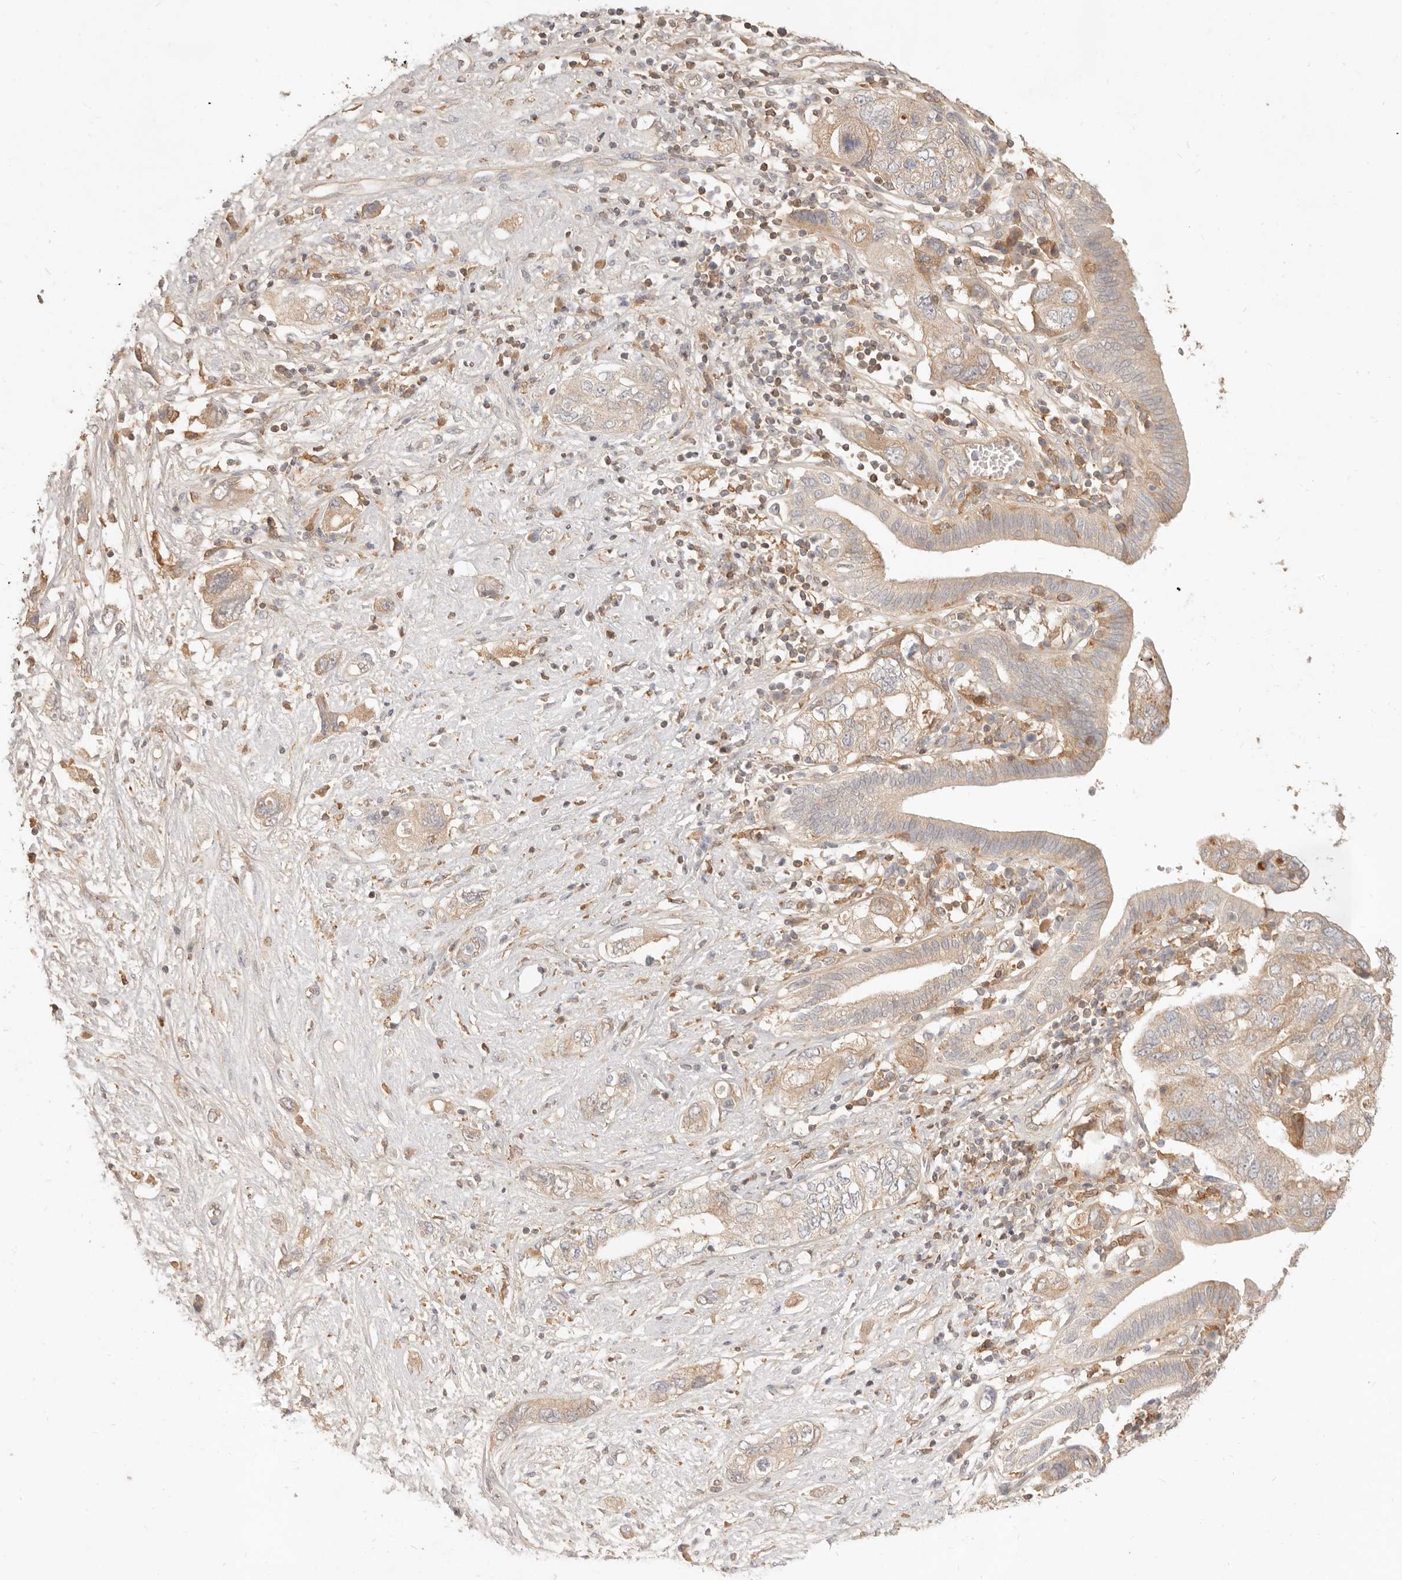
{"staining": {"intensity": "weak", "quantity": ">75%", "location": "cytoplasmic/membranous"}, "tissue": "pancreatic cancer", "cell_type": "Tumor cells", "image_type": "cancer", "snomed": [{"axis": "morphology", "description": "Adenocarcinoma, NOS"}, {"axis": "topography", "description": "Pancreas"}], "caption": "Immunohistochemistry histopathology image of human pancreatic adenocarcinoma stained for a protein (brown), which exhibits low levels of weak cytoplasmic/membranous expression in approximately >75% of tumor cells.", "gene": "NECAP2", "patient": {"sex": "female", "age": 73}}